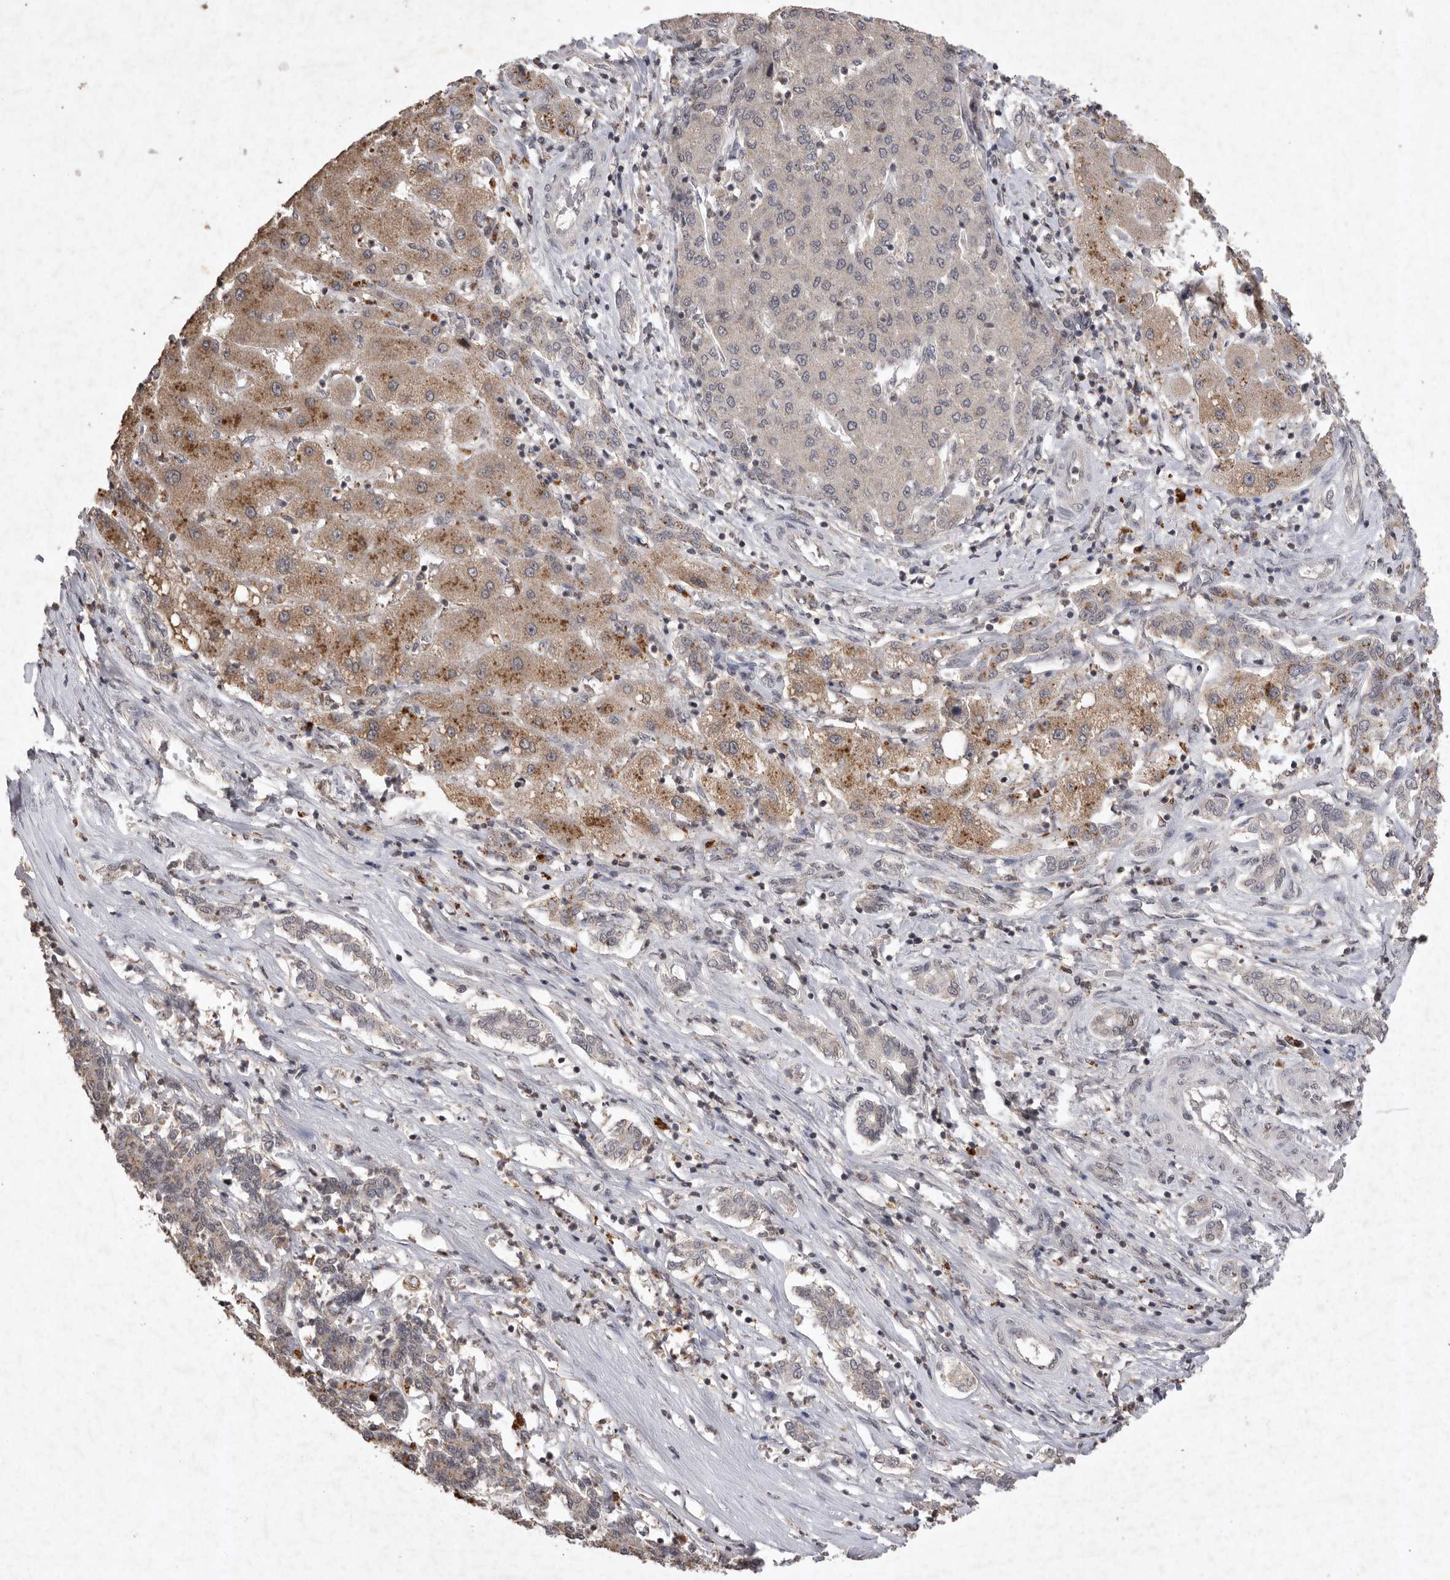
{"staining": {"intensity": "negative", "quantity": "none", "location": "none"}, "tissue": "liver cancer", "cell_type": "Tumor cells", "image_type": "cancer", "snomed": [{"axis": "morphology", "description": "Carcinoma, Hepatocellular, NOS"}, {"axis": "topography", "description": "Liver"}], "caption": "This is a micrograph of immunohistochemistry staining of liver hepatocellular carcinoma, which shows no positivity in tumor cells.", "gene": "APLNR", "patient": {"sex": "male", "age": 65}}